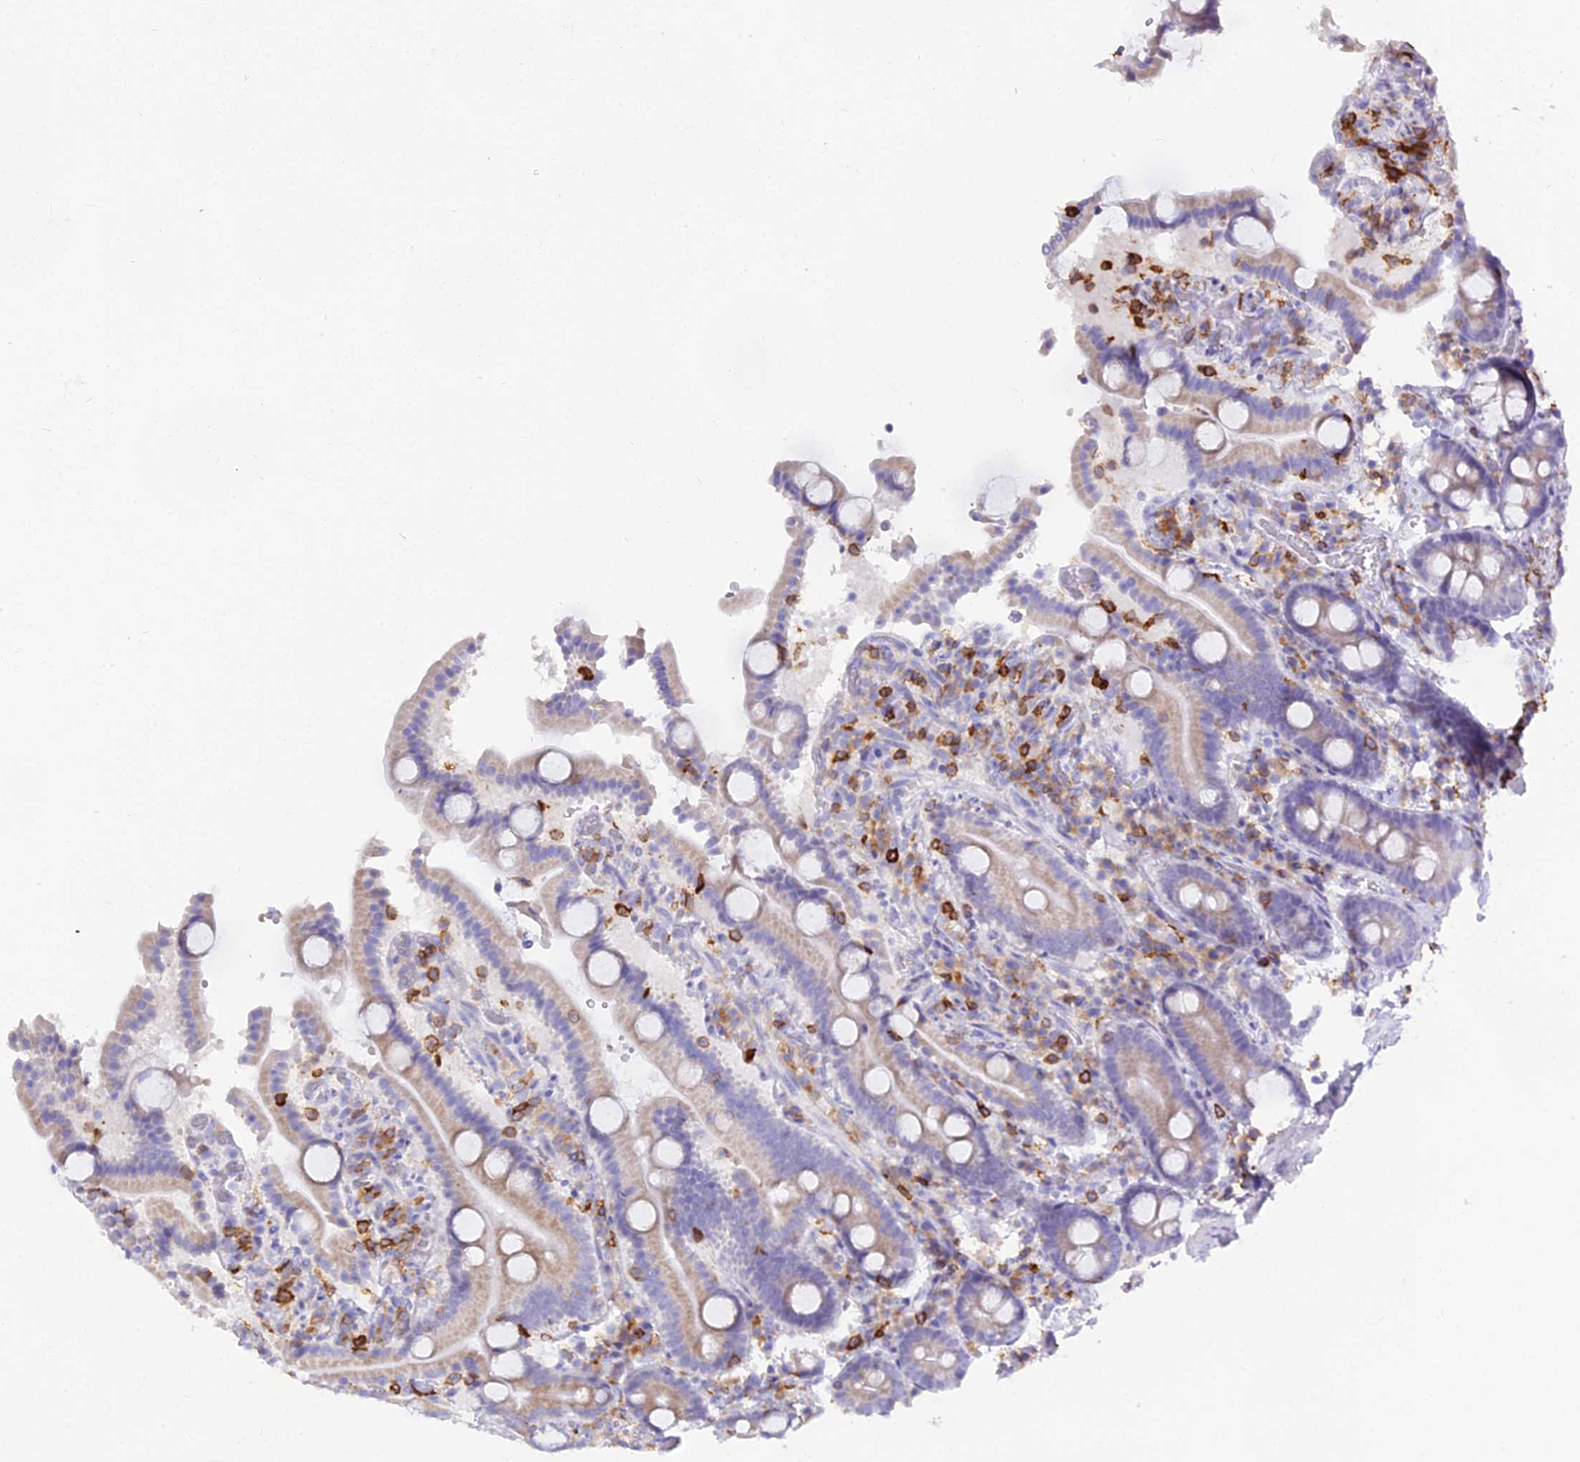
{"staining": {"intensity": "negative", "quantity": "none", "location": "none"}, "tissue": "duodenum", "cell_type": "Glandular cells", "image_type": "normal", "snomed": [{"axis": "morphology", "description": "Normal tissue, NOS"}, {"axis": "topography", "description": "Duodenum"}], "caption": "This image is of normal duodenum stained with immunohistochemistry to label a protein in brown with the nuclei are counter-stained blue. There is no positivity in glandular cells.", "gene": "CD5", "patient": {"sex": "male", "age": 55}}